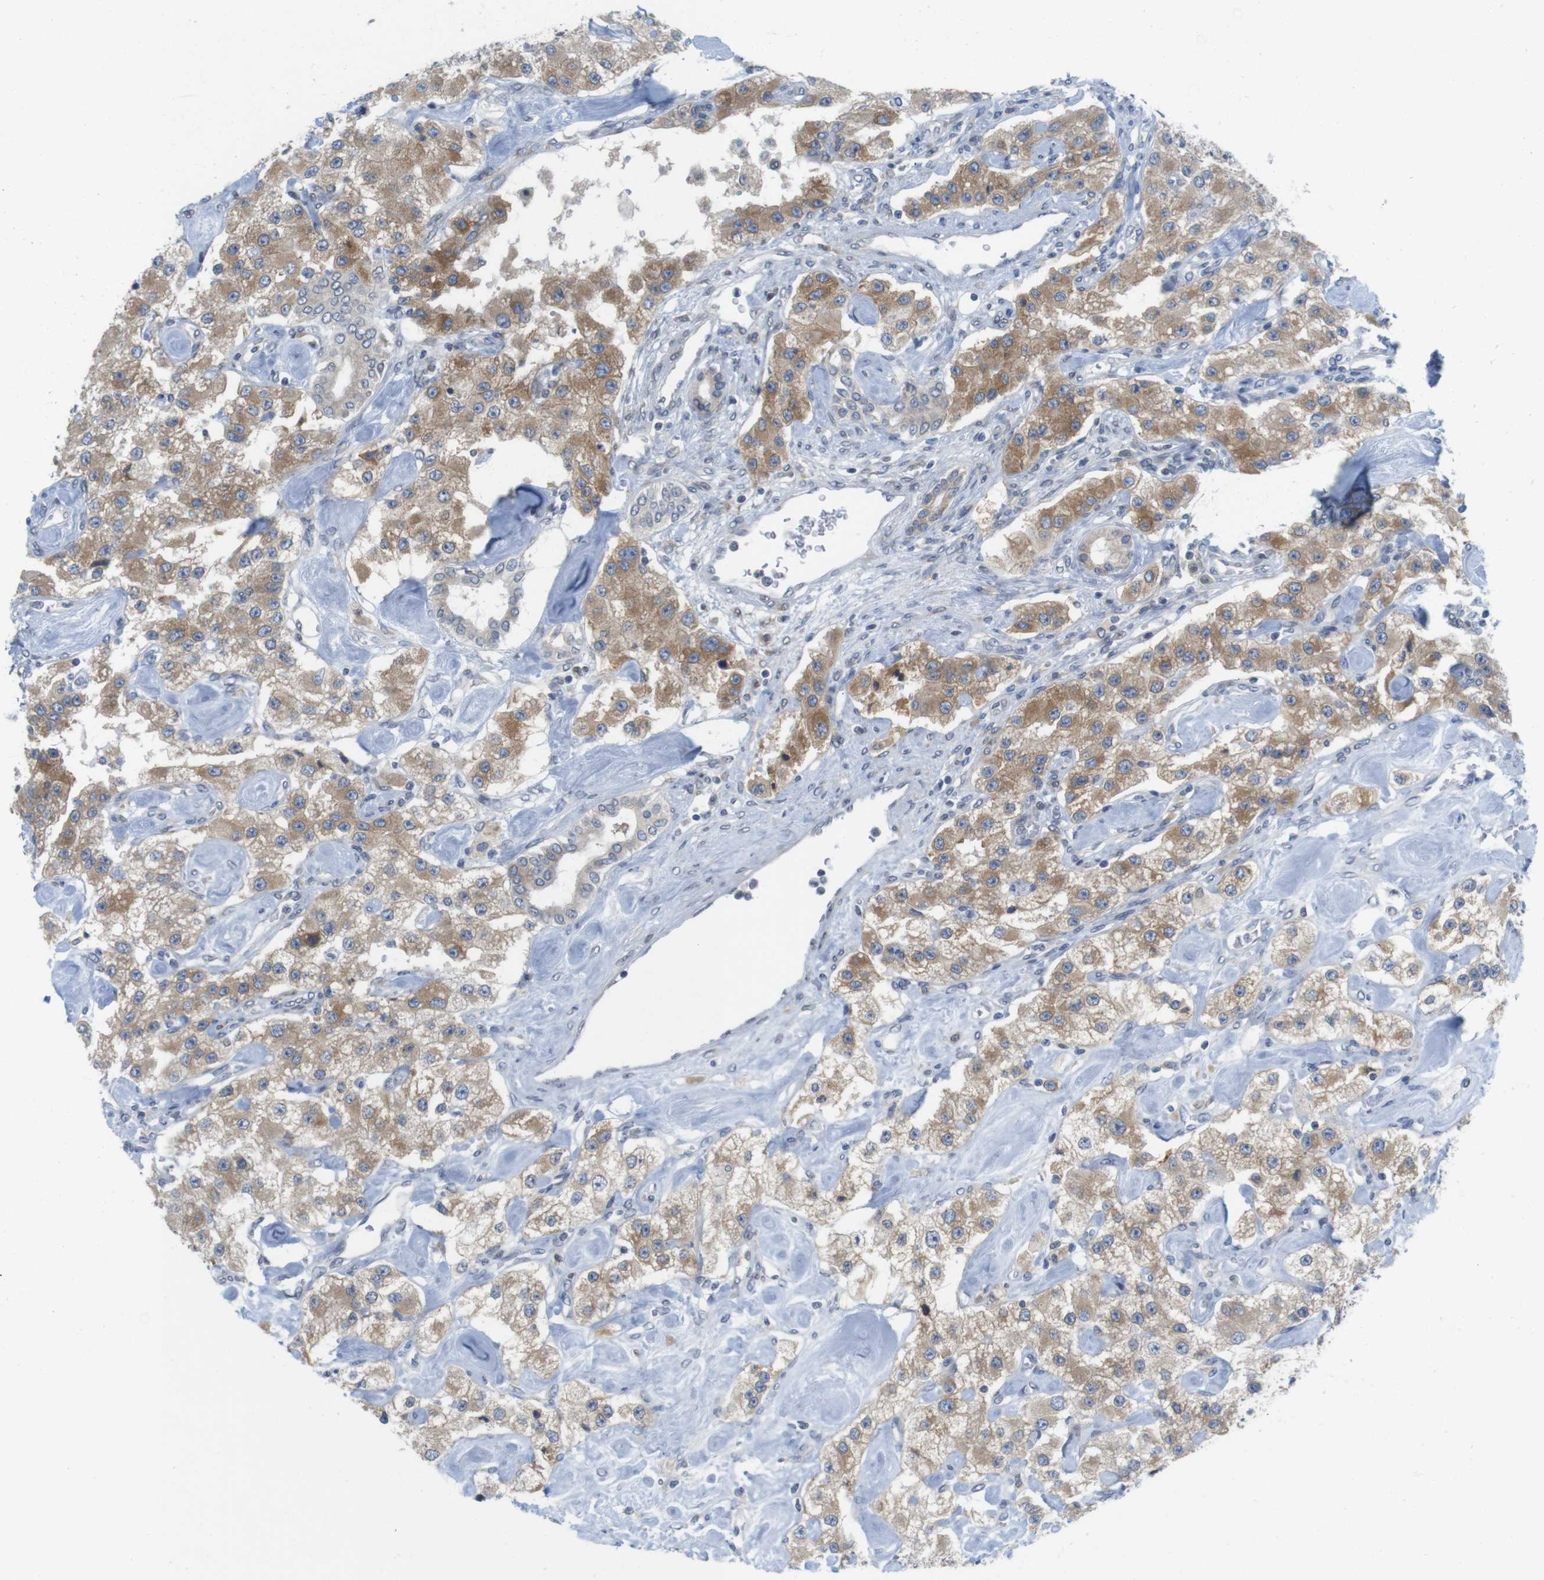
{"staining": {"intensity": "moderate", "quantity": ">75%", "location": "cytoplasmic/membranous"}, "tissue": "carcinoid", "cell_type": "Tumor cells", "image_type": "cancer", "snomed": [{"axis": "morphology", "description": "Carcinoid, malignant, NOS"}, {"axis": "topography", "description": "Pancreas"}], "caption": "Immunohistochemical staining of human carcinoid displays moderate cytoplasmic/membranous protein expression in about >75% of tumor cells.", "gene": "ERGIC3", "patient": {"sex": "male", "age": 41}}